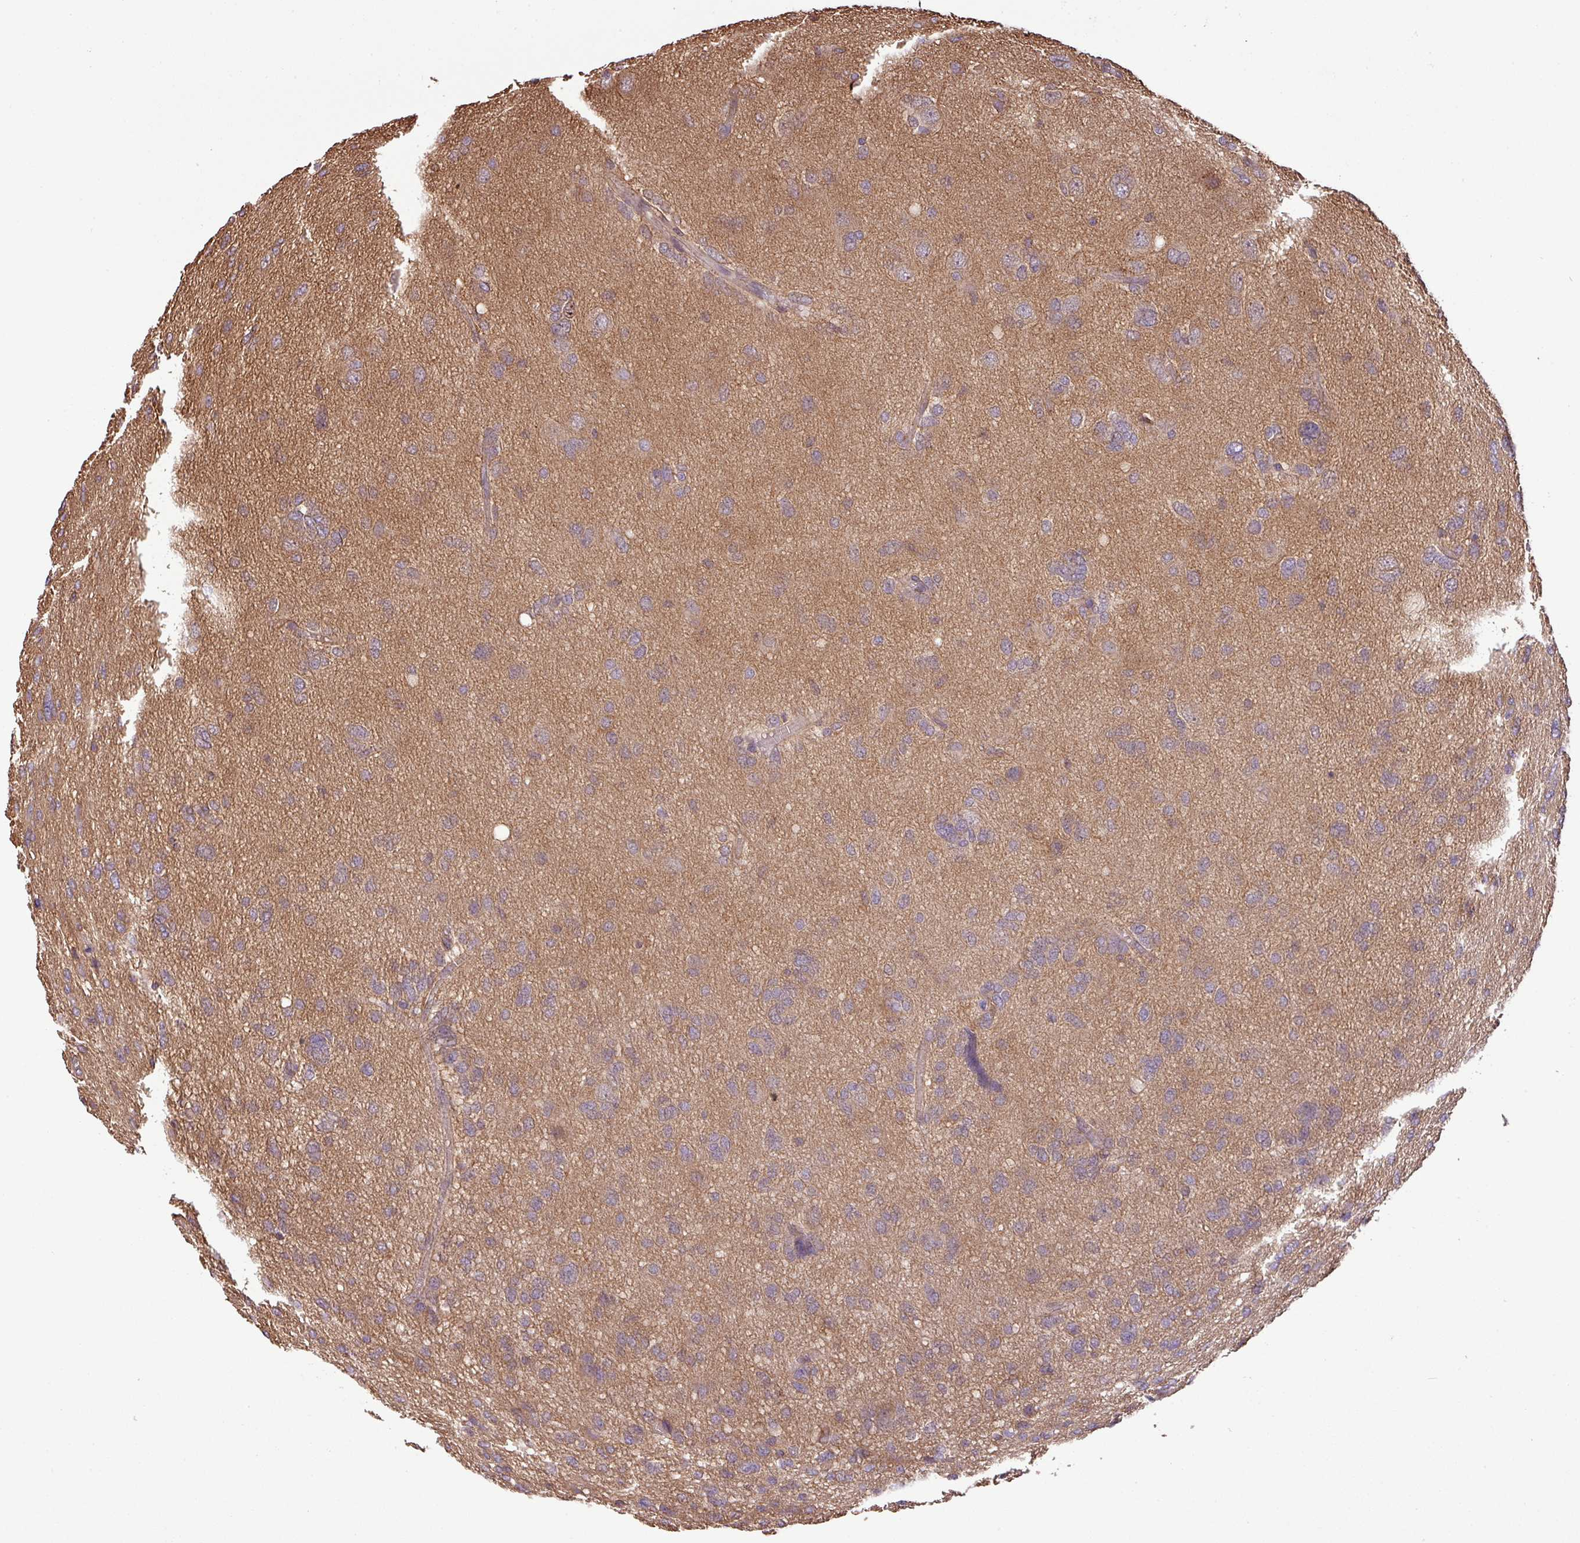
{"staining": {"intensity": "weak", "quantity": ">75%", "location": "cytoplasmic/membranous,nuclear"}, "tissue": "glioma", "cell_type": "Tumor cells", "image_type": "cancer", "snomed": [{"axis": "morphology", "description": "Glioma, malignant, High grade"}, {"axis": "topography", "description": "Brain"}], "caption": "The micrograph displays staining of glioma, revealing weak cytoplasmic/membranous and nuclear protein expression (brown color) within tumor cells.", "gene": "VENTX", "patient": {"sex": "female", "age": 59}}